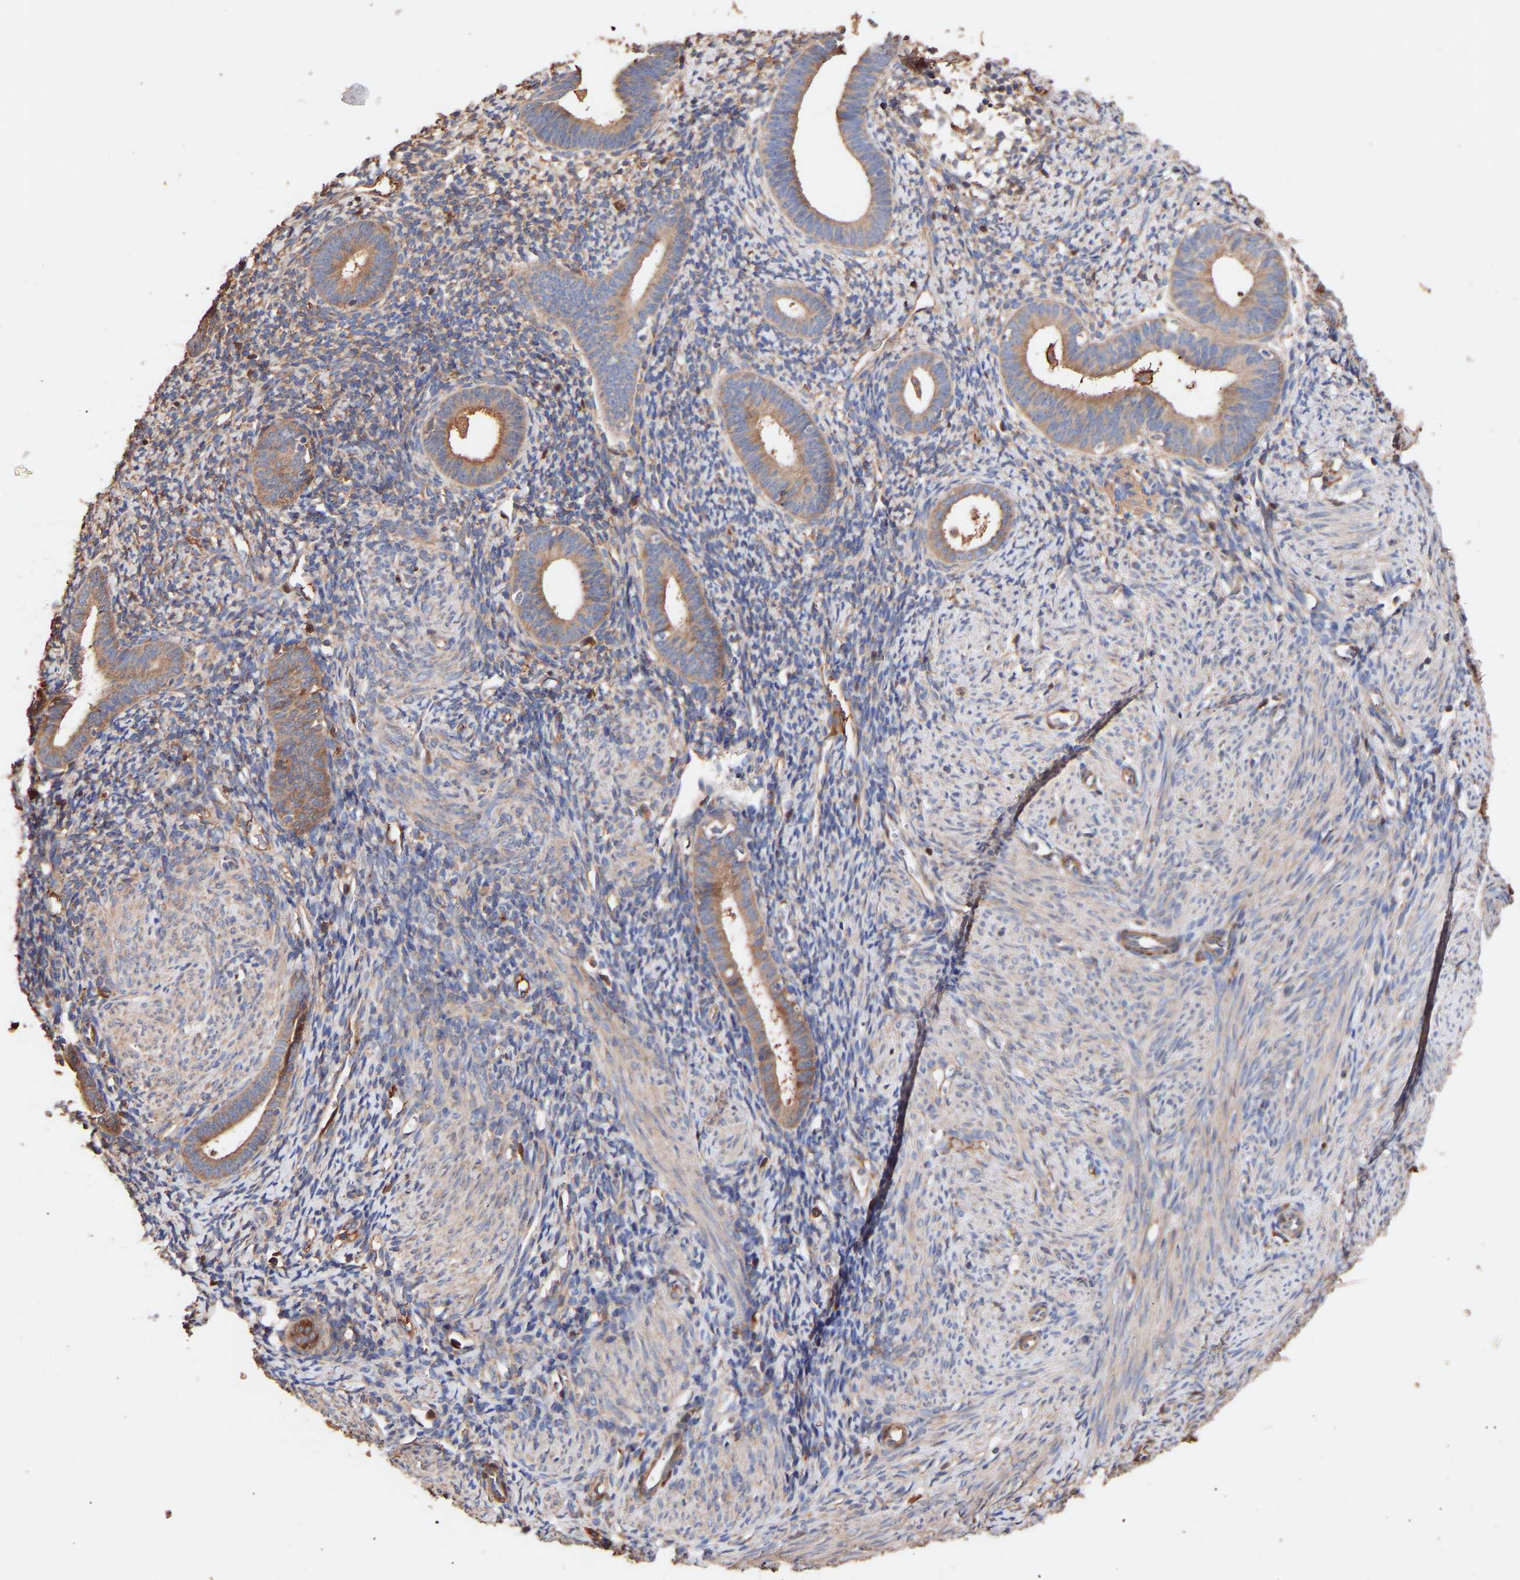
{"staining": {"intensity": "weak", "quantity": ">75%", "location": "cytoplasmic/membranous"}, "tissue": "endometrium", "cell_type": "Cells in endometrial stroma", "image_type": "normal", "snomed": [{"axis": "morphology", "description": "Normal tissue, NOS"}, {"axis": "morphology", "description": "Adenocarcinoma, NOS"}, {"axis": "topography", "description": "Endometrium"}], "caption": "Brown immunohistochemical staining in unremarkable endometrium demonstrates weak cytoplasmic/membranous expression in approximately >75% of cells in endometrial stroma. Immunohistochemistry (ihc) stains the protein in brown and the nuclei are stained blue.", "gene": "TMEM268", "patient": {"sex": "female", "age": 57}}